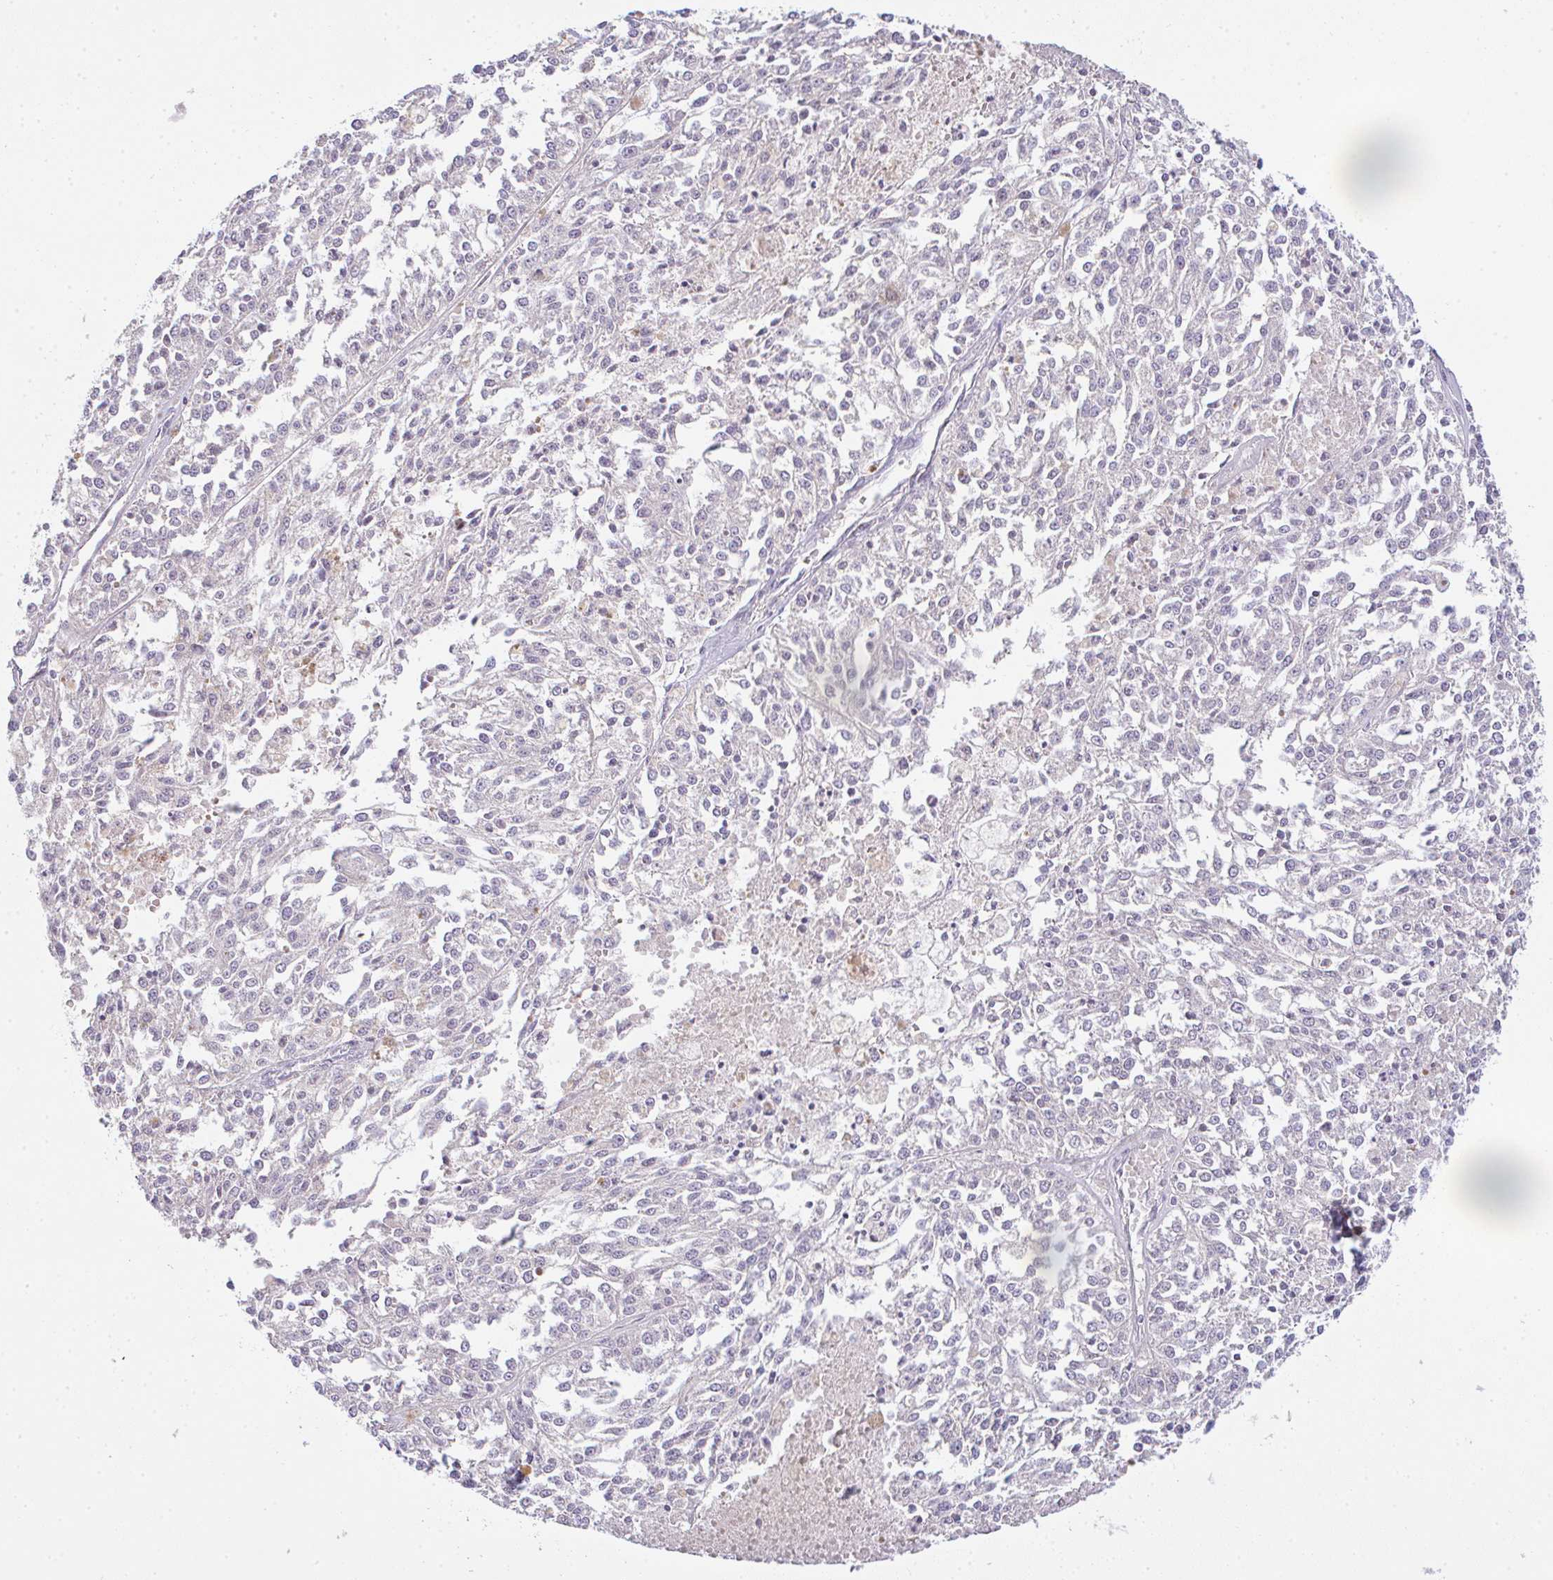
{"staining": {"intensity": "negative", "quantity": "none", "location": "none"}, "tissue": "melanoma", "cell_type": "Tumor cells", "image_type": "cancer", "snomed": [{"axis": "morphology", "description": "Malignant melanoma, NOS"}, {"axis": "topography", "description": "Skin"}], "caption": "Tumor cells show no significant staining in malignant melanoma.", "gene": "CSE1L", "patient": {"sex": "female", "age": 64}}